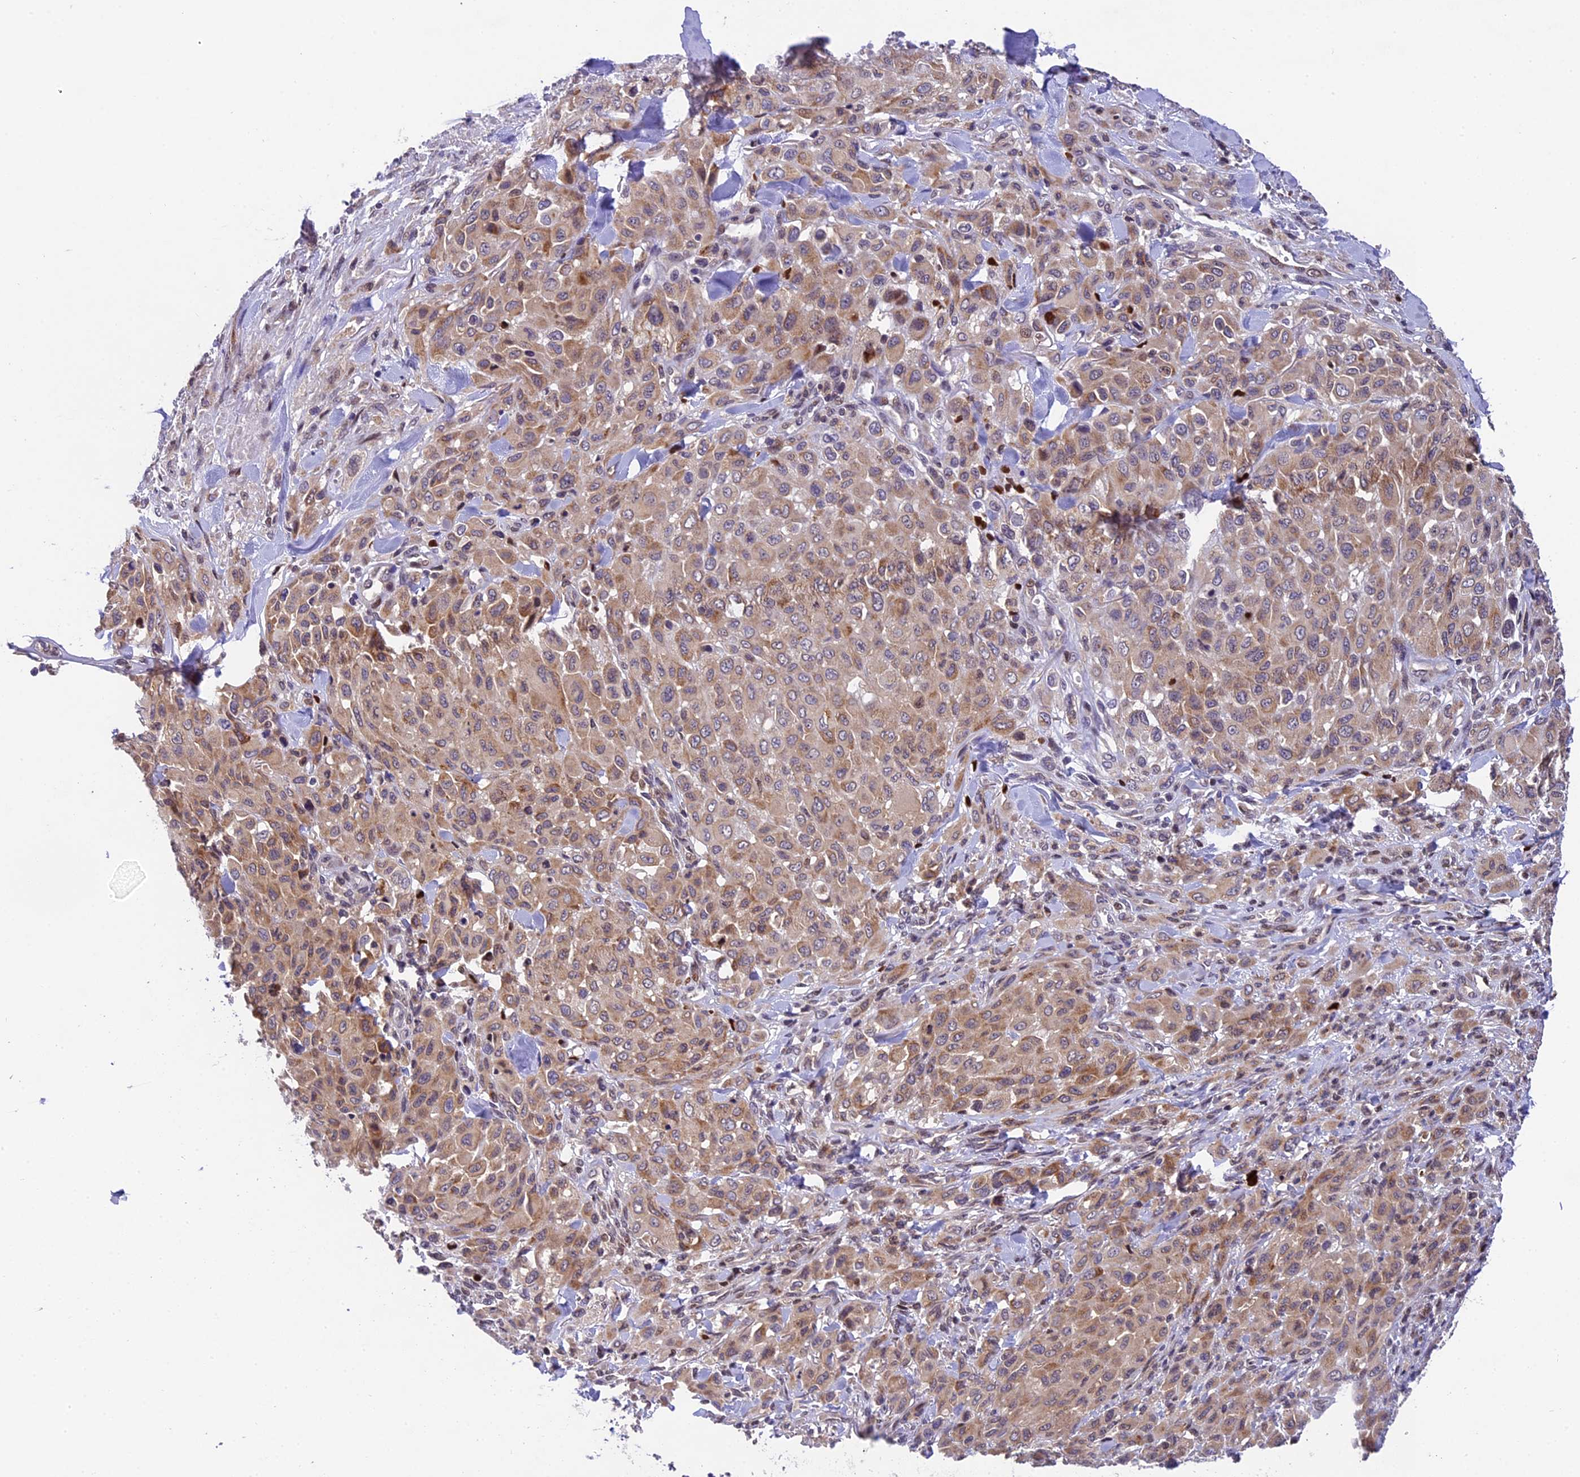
{"staining": {"intensity": "weak", "quantity": ">75%", "location": "cytoplasmic/membranous"}, "tissue": "melanoma", "cell_type": "Tumor cells", "image_type": "cancer", "snomed": [{"axis": "morphology", "description": "Malignant melanoma, Metastatic site"}, {"axis": "topography", "description": "Skin"}], "caption": "Protein expression analysis of malignant melanoma (metastatic site) reveals weak cytoplasmic/membranous positivity in about >75% of tumor cells.", "gene": "CCSER1", "patient": {"sex": "female", "age": 81}}